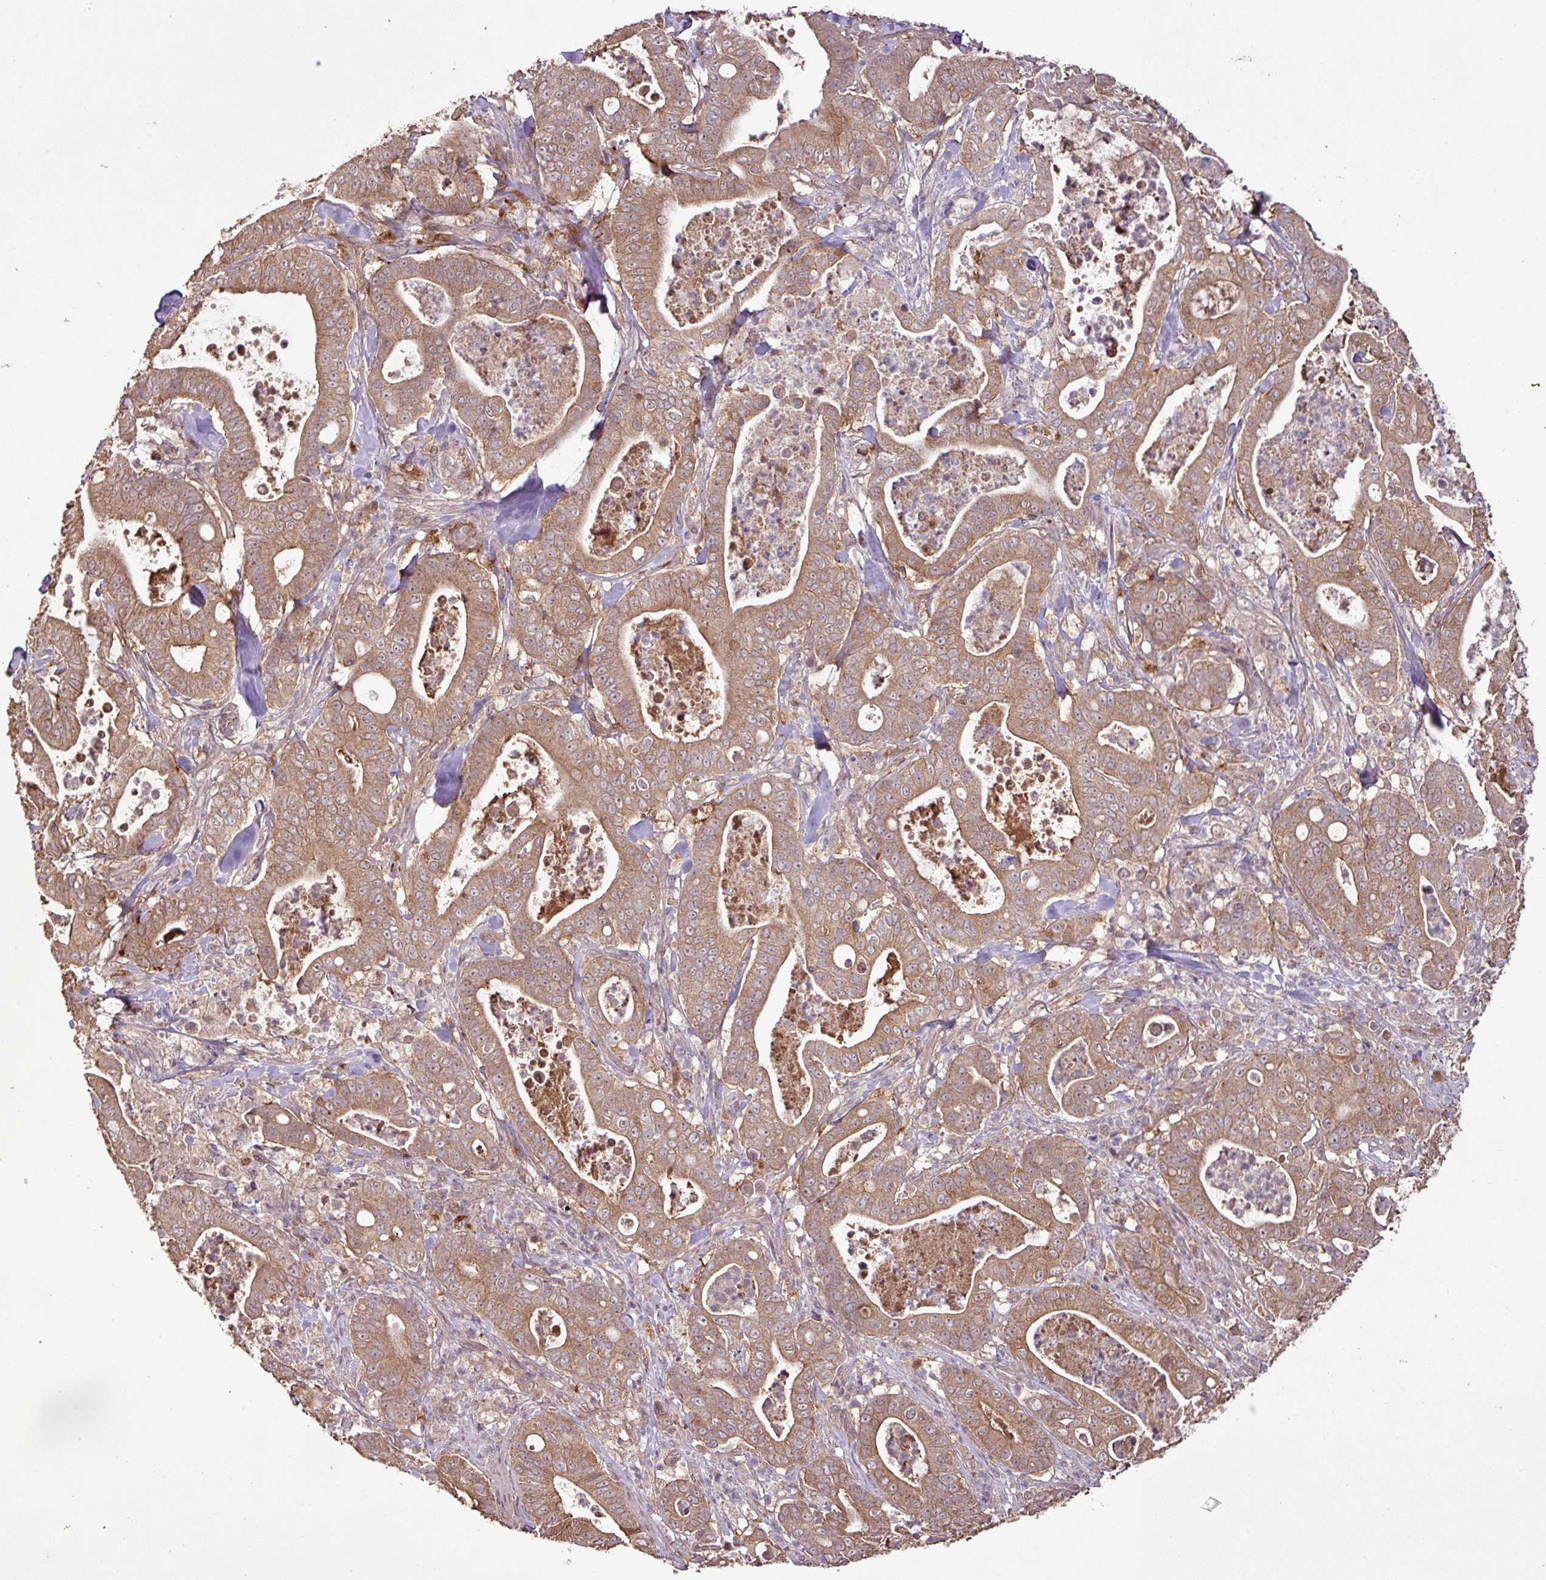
{"staining": {"intensity": "moderate", "quantity": ">75%", "location": "cytoplasmic/membranous"}, "tissue": "pancreatic cancer", "cell_type": "Tumor cells", "image_type": "cancer", "snomed": [{"axis": "morphology", "description": "Adenocarcinoma, NOS"}, {"axis": "topography", "description": "Pancreas"}], "caption": "DAB (3,3'-diaminobenzidine) immunohistochemical staining of pancreatic cancer (adenocarcinoma) exhibits moderate cytoplasmic/membranous protein positivity in approximately >75% of tumor cells.", "gene": "FAIM", "patient": {"sex": "male", "age": 71}}